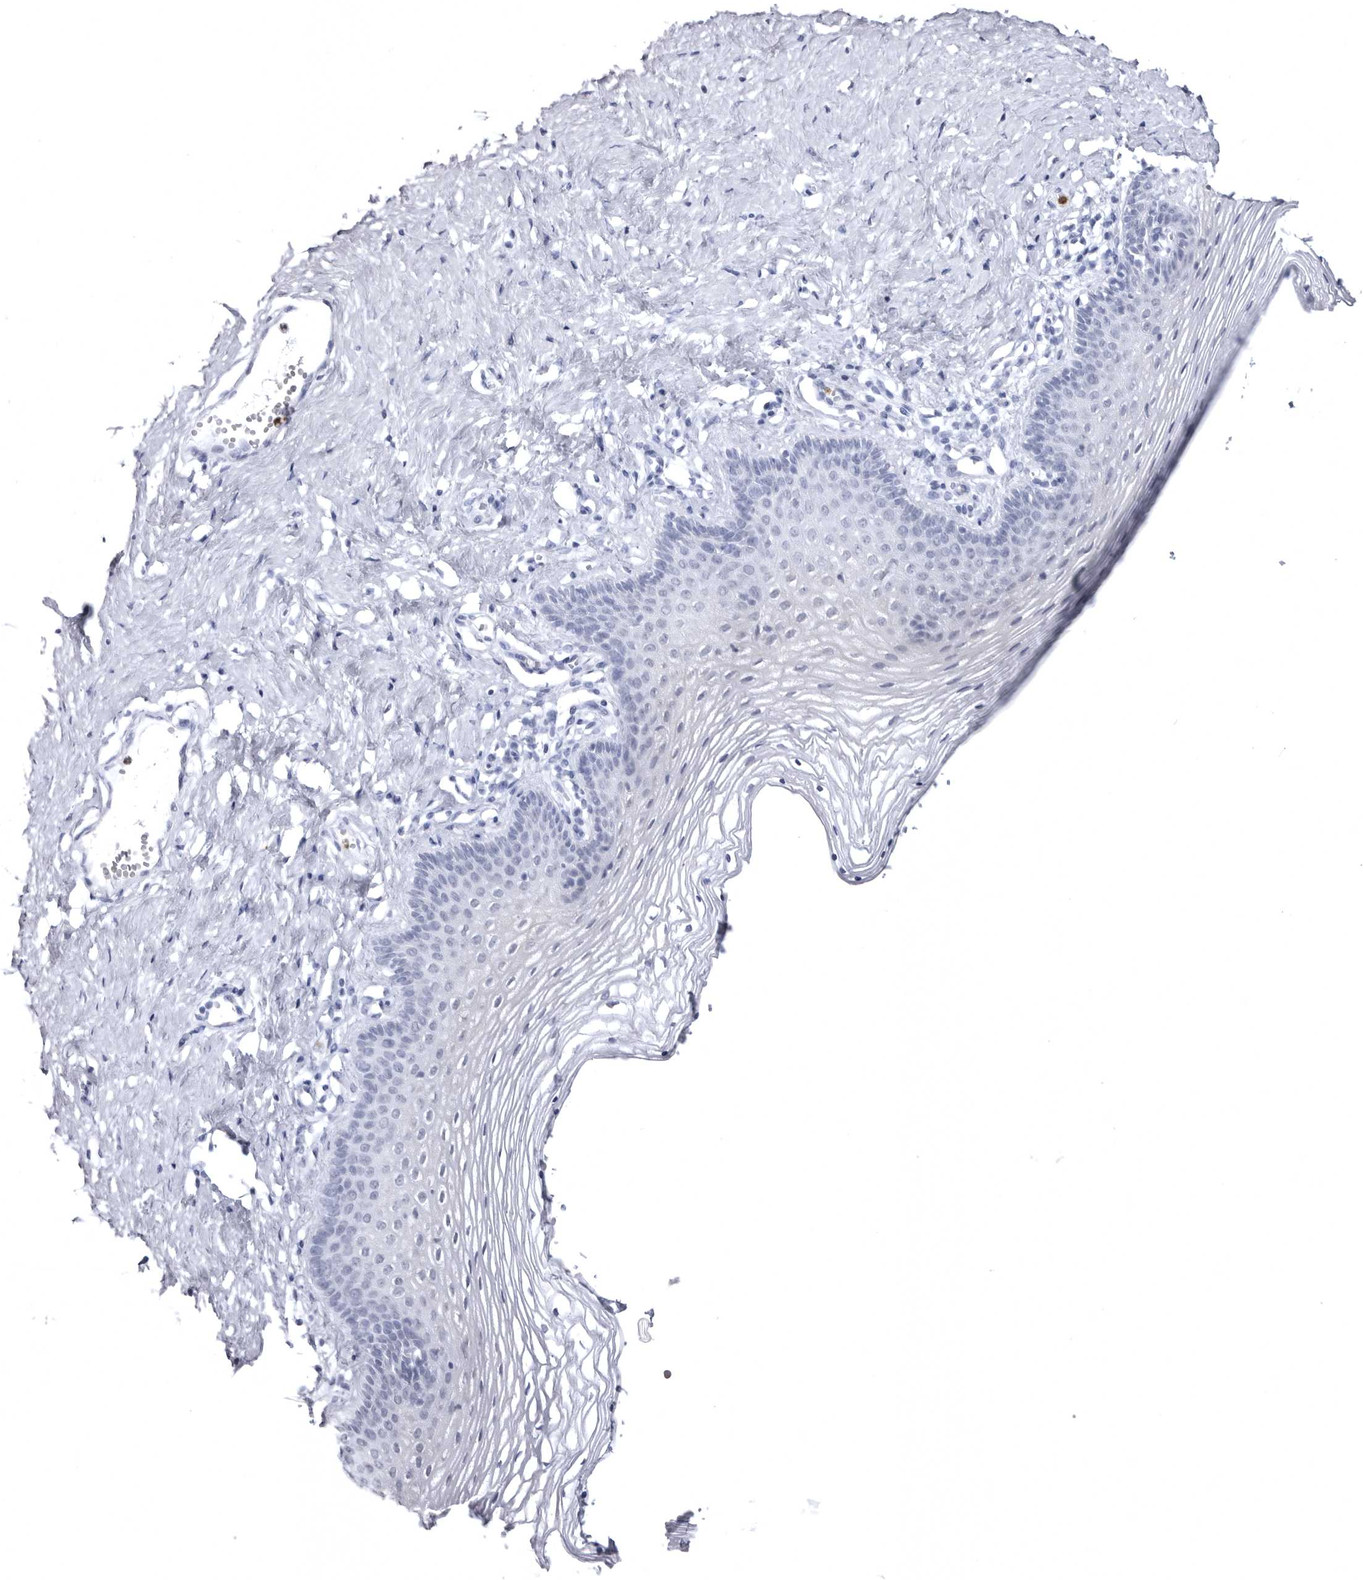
{"staining": {"intensity": "negative", "quantity": "none", "location": "none"}, "tissue": "vagina", "cell_type": "Squamous epithelial cells", "image_type": "normal", "snomed": [{"axis": "morphology", "description": "Normal tissue, NOS"}, {"axis": "topography", "description": "Vagina"}], "caption": "DAB (3,3'-diaminobenzidine) immunohistochemical staining of normal vagina shows no significant positivity in squamous epithelial cells.", "gene": "STAP2", "patient": {"sex": "female", "age": 32}}